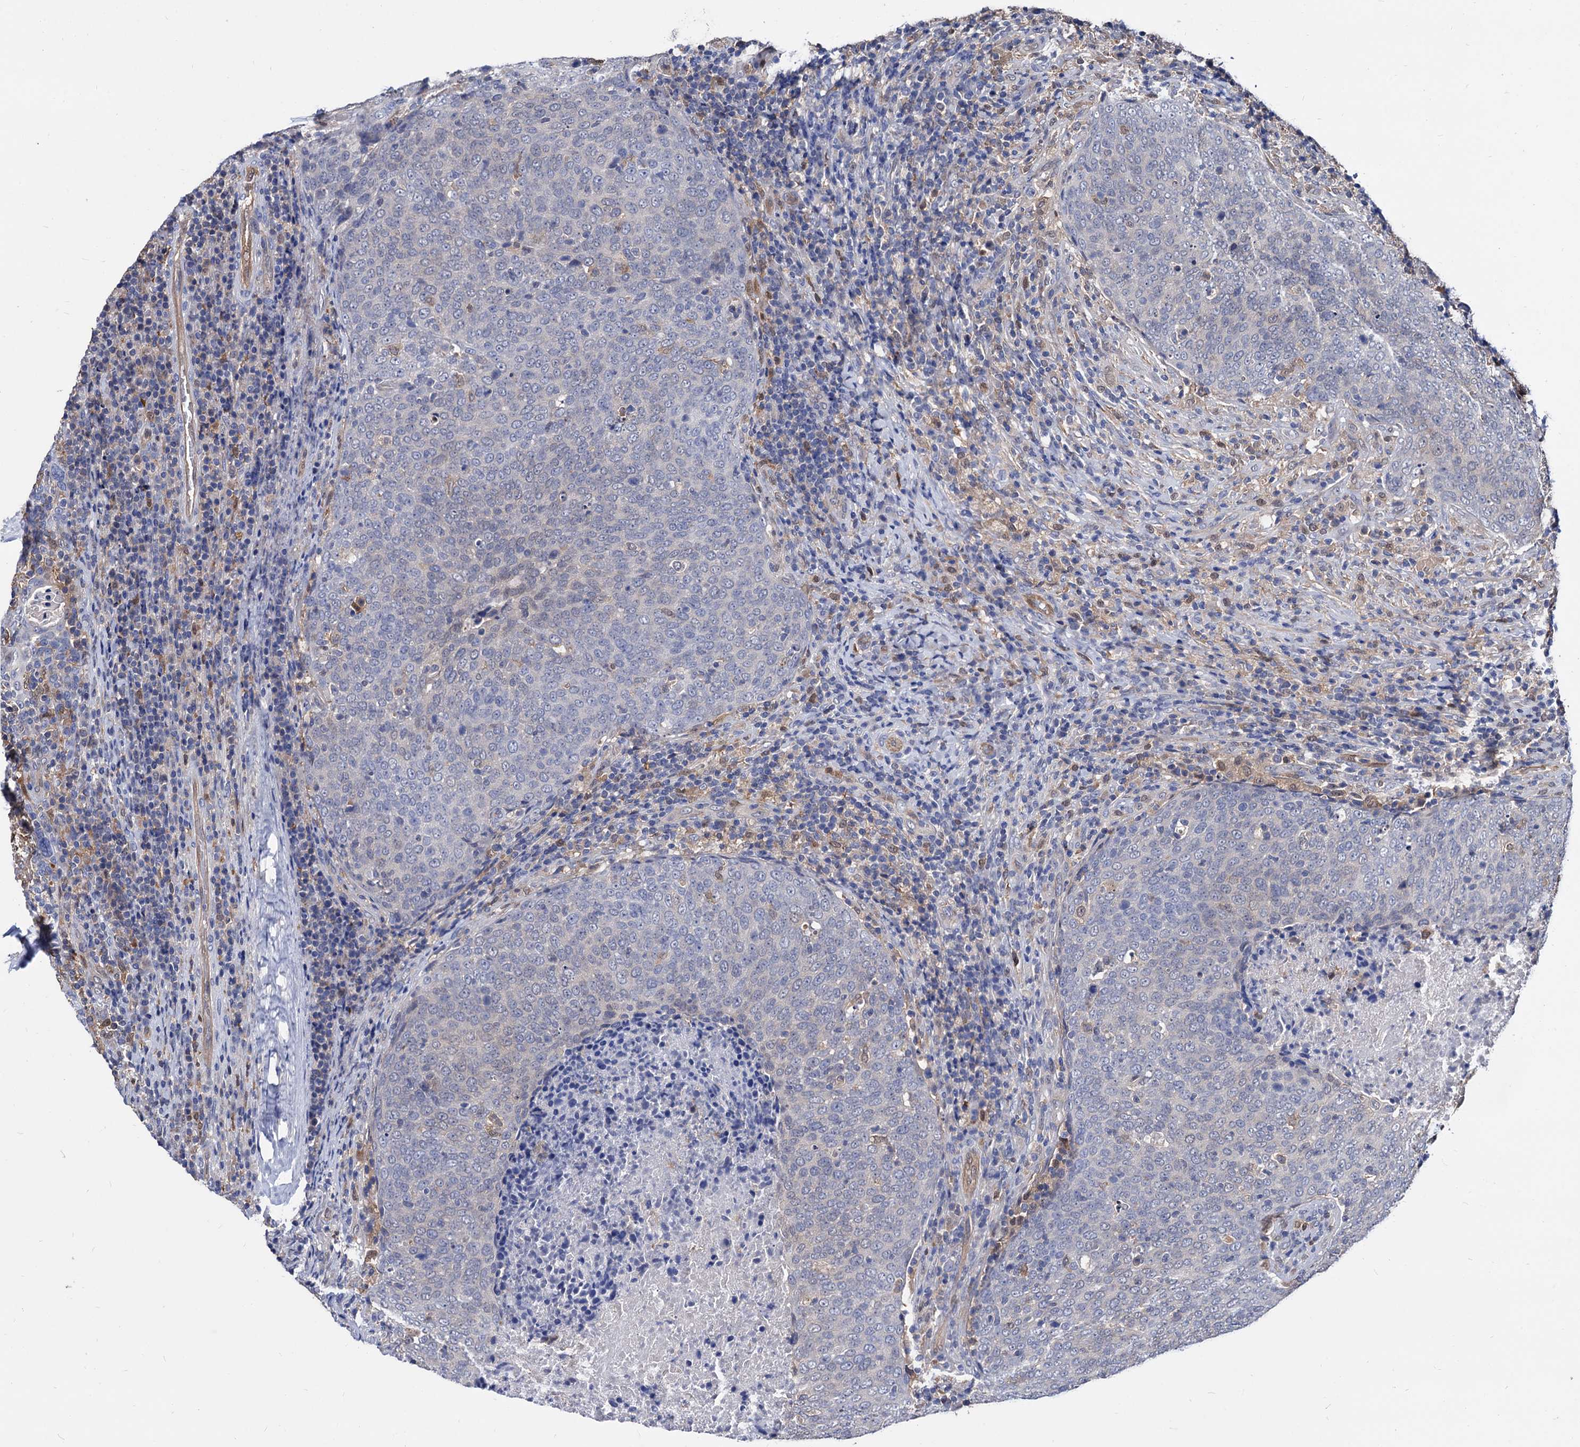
{"staining": {"intensity": "negative", "quantity": "none", "location": "none"}, "tissue": "head and neck cancer", "cell_type": "Tumor cells", "image_type": "cancer", "snomed": [{"axis": "morphology", "description": "Squamous cell carcinoma, NOS"}, {"axis": "morphology", "description": "Squamous cell carcinoma, metastatic, NOS"}, {"axis": "topography", "description": "Lymph node"}, {"axis": "topography", "description": "Head-Neck"}], "caption": "The immunohistochemistry (IHC) image has no significant staining in tumor cells of squamous cell carcinoma (head and neck) tissue.", "gene": "CPPED1", "patient": {"sex": "male", "age": 62}}